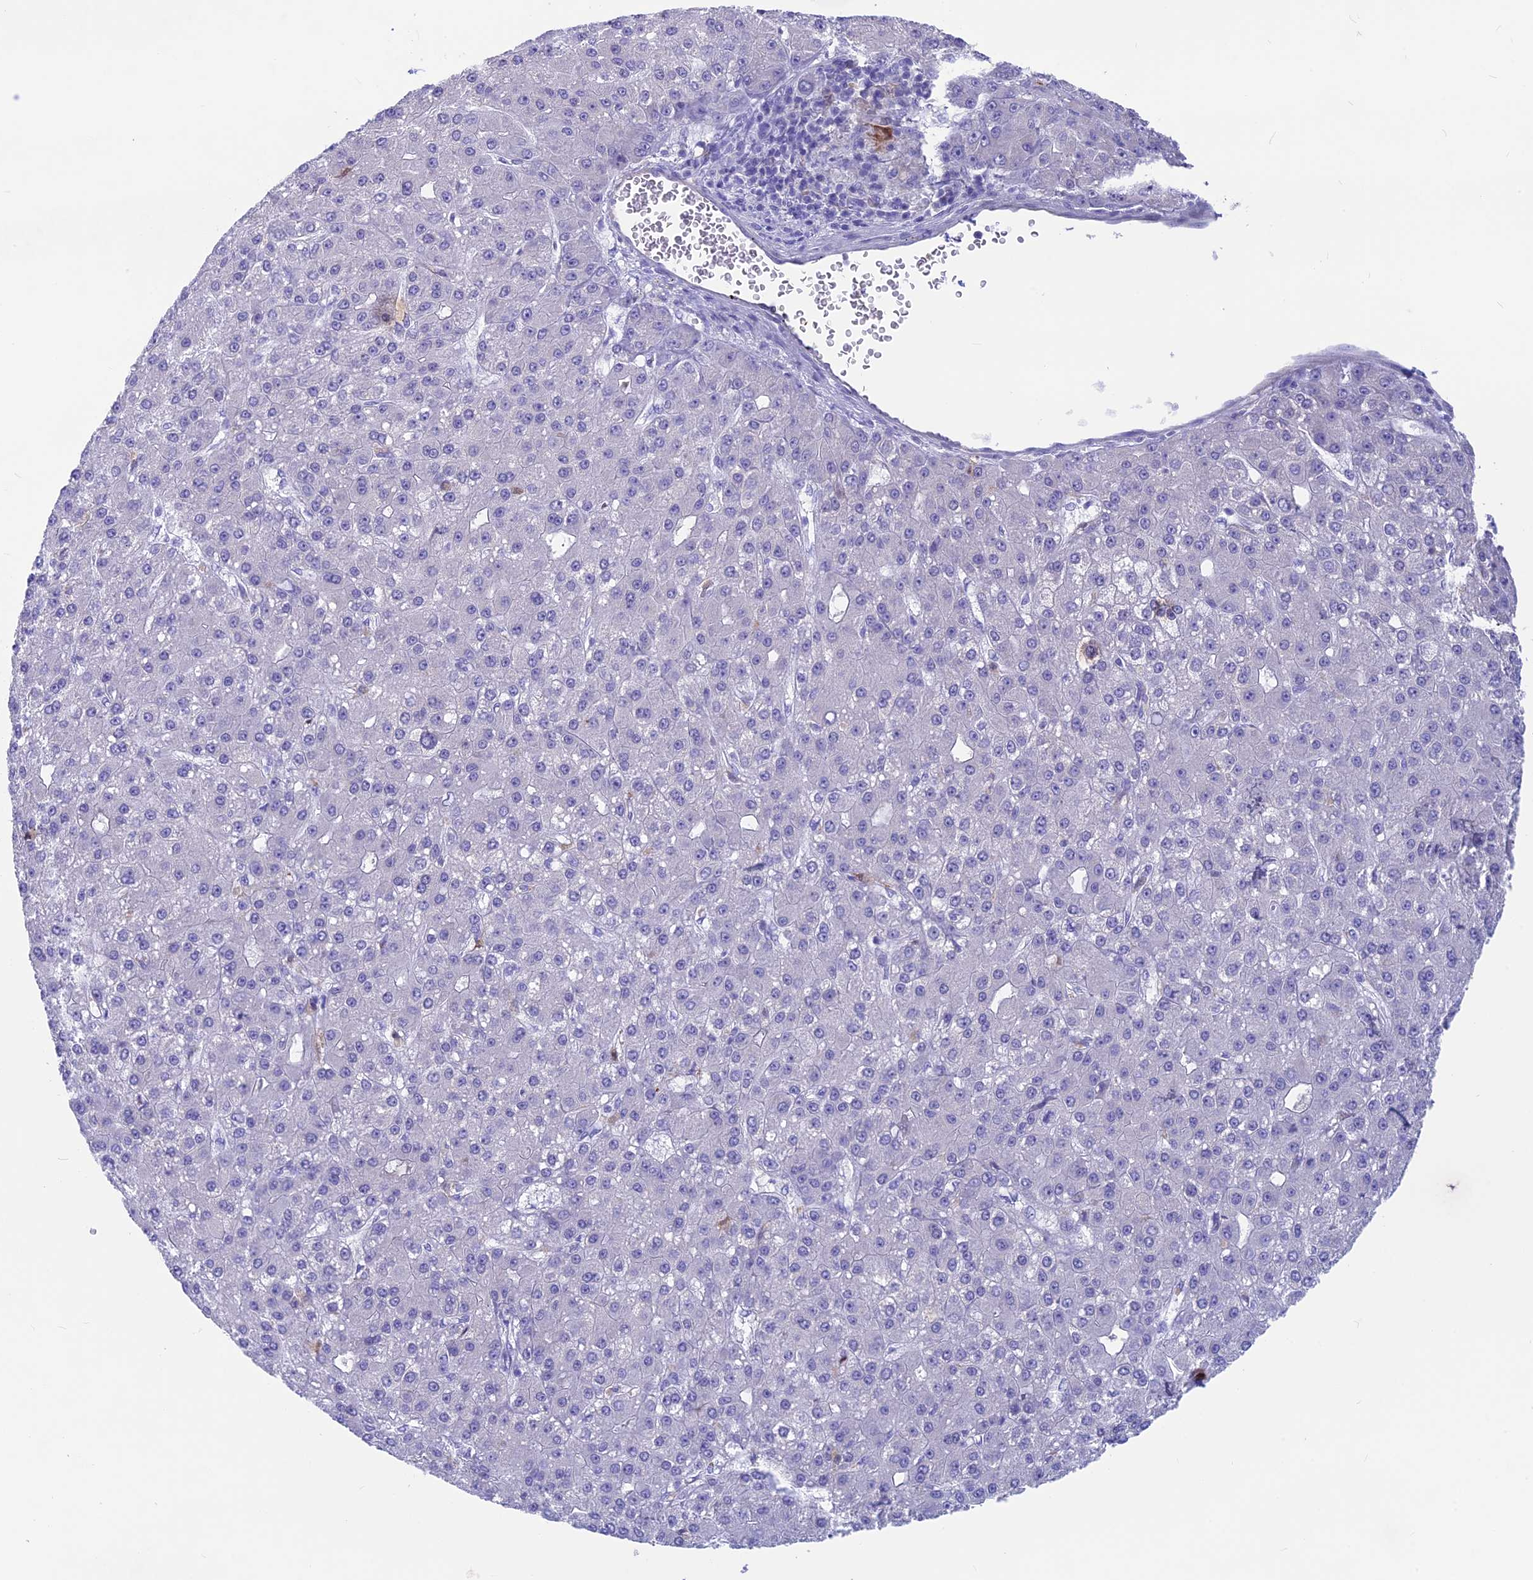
{"staining": {"intensity": "negative", "quantity": "none", "location": "none"}, "tissue": "liver cancer", "cell_type": "Tumor cells", "image_type": "cancer", "snomed": [{"axis": "morphology", "description": "Carcinoma, Hepatocellular, NOS"}, {"axis": "topography", "description": "Liver"}], "caption": "The histopathology image reveals no significant positivity in tumor cells of liver cancer (hepatocellular carcinoma).", "gene": "SNTN", "patient": {"sex": "male", "age": 67}}